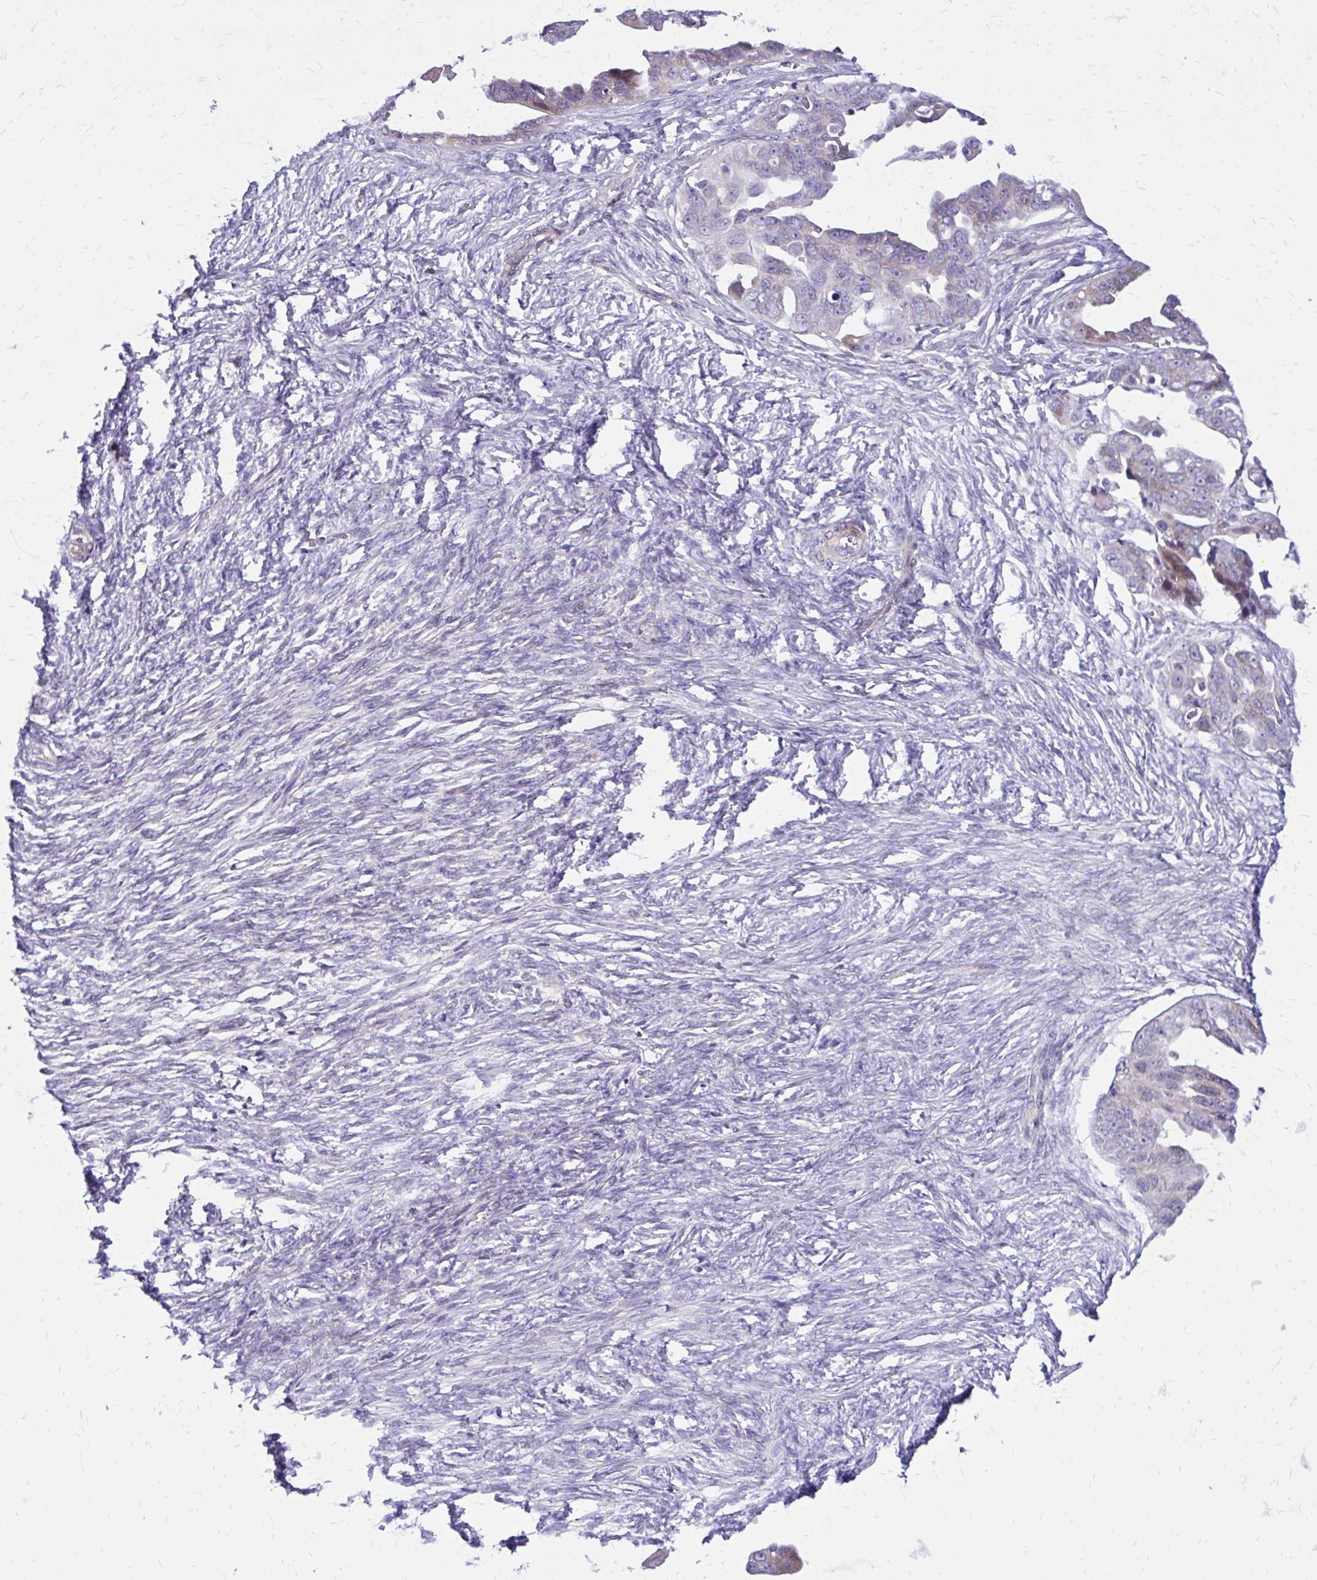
{"staining": {"intensity": "weak", "quantity": "<25%", "location": "cytoplasmic/membranous"}, "tissue": "ovarian cancer", "cell_type": "Tumor cells", "image_type": "cancer", "snomed": [{"axis": "morphology", "description": "Cystadenocarcinoma, serous, NOS"}, {"axis": "topography", "description": "Ovary"}], "caption": "Protein analysis of ovarian serous cystadenocarcinoma exhibits no significant positivity in tumor cells.", "gene": "ADAMTSL1", "patient": {"sex": "female", "age": 59}}